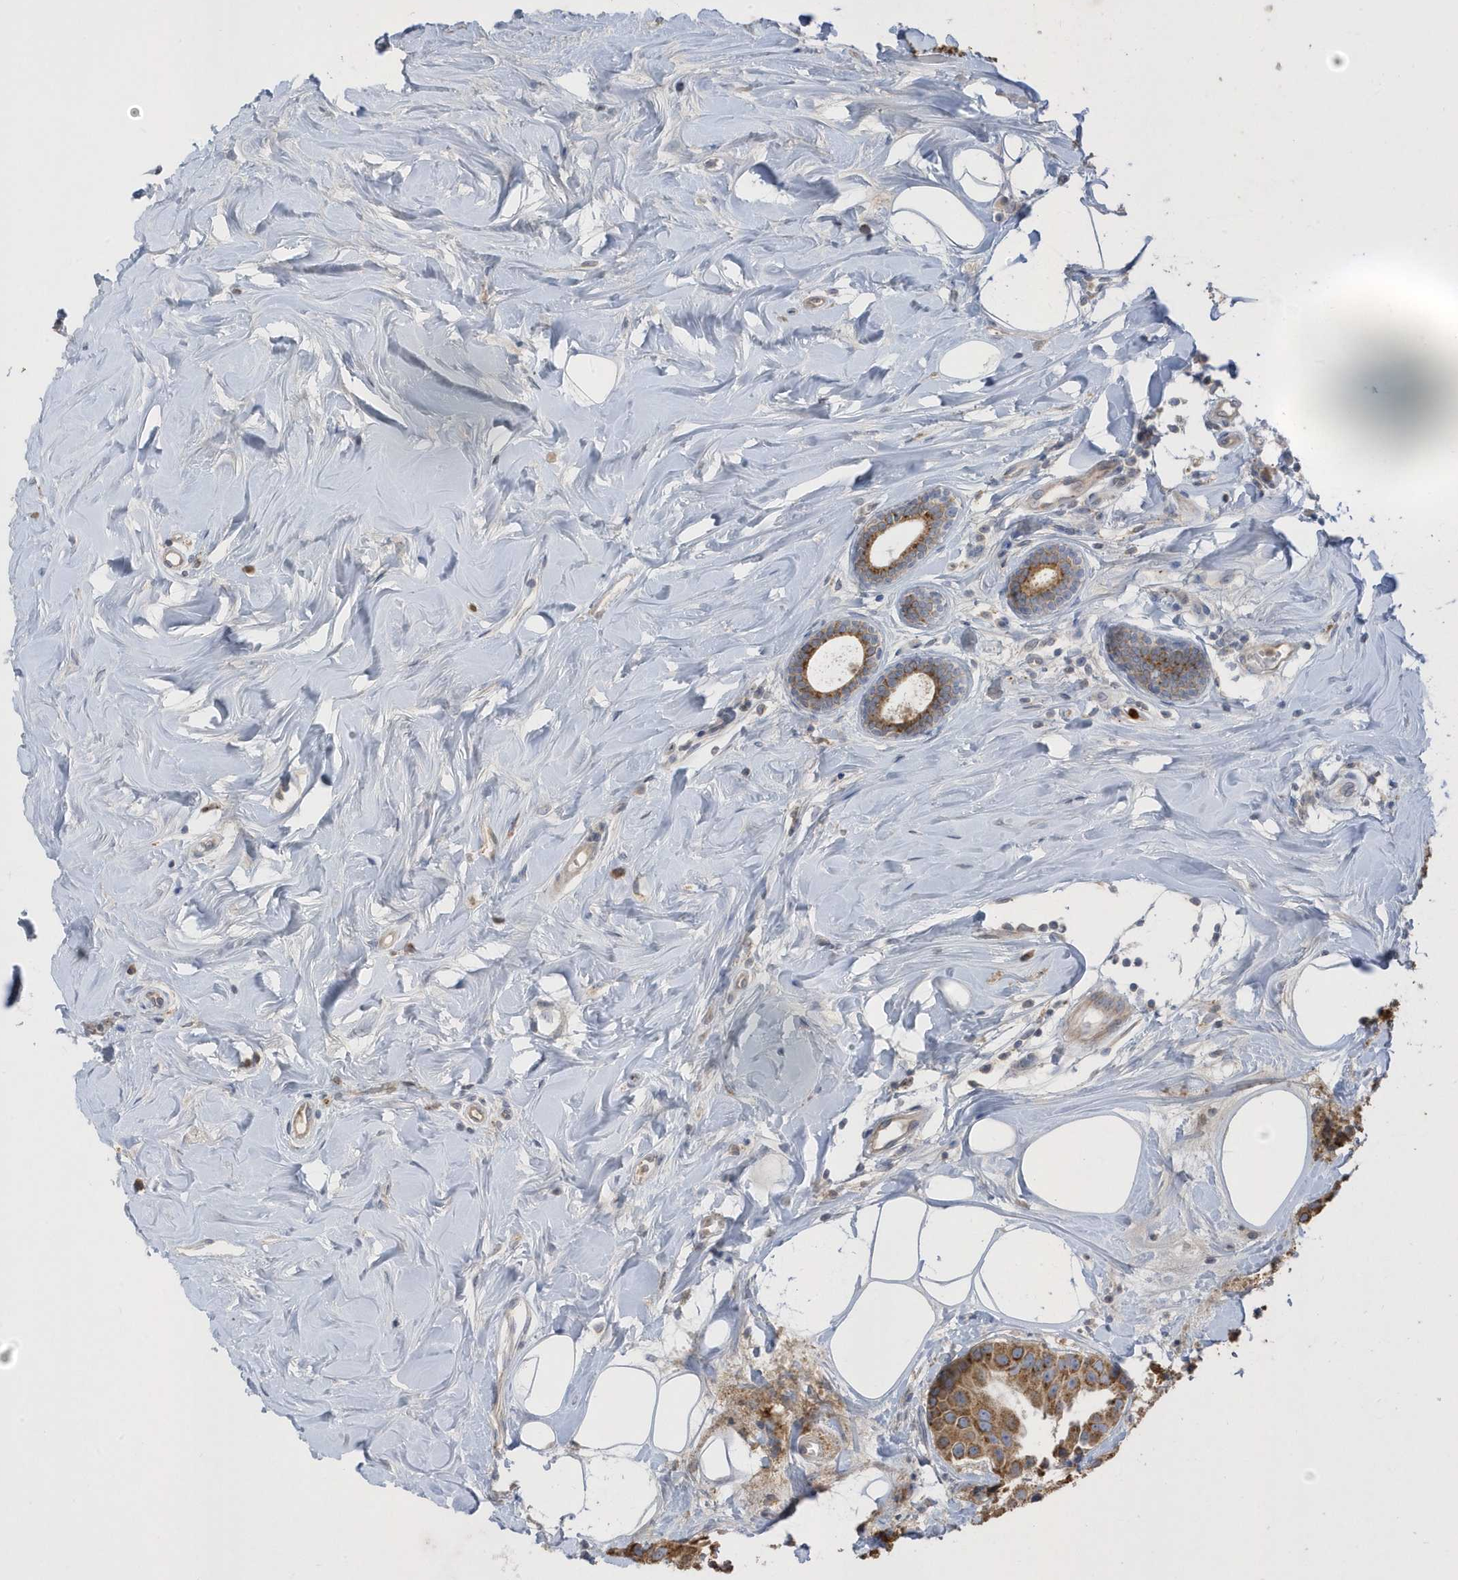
{"staining": {"intensity": "moderate", "quantity": ">75%", "location": "cytoplasmic/membranous"}, "tissue": "breast cancer", "cell_type": "Tumor cells", "image_type": "cancer", "snomed": [{"axis": "morphology", "description": "Normal tissue, NOS"}, {"axis": "morphology", "description": "Duct carcinoma"}, {"axis": "topography", "description": "Breast"}], "caption": "Tumor cells reveal moderate cytoplasmic/membranous staining in approximately >75% of cells in breast cancer (intraductal carcinoma). (brown staining indicates protein expression, while blue staining denotes nuclei).", "gene": "DPP9", "patient": {"sex": "female", "age": 39}}